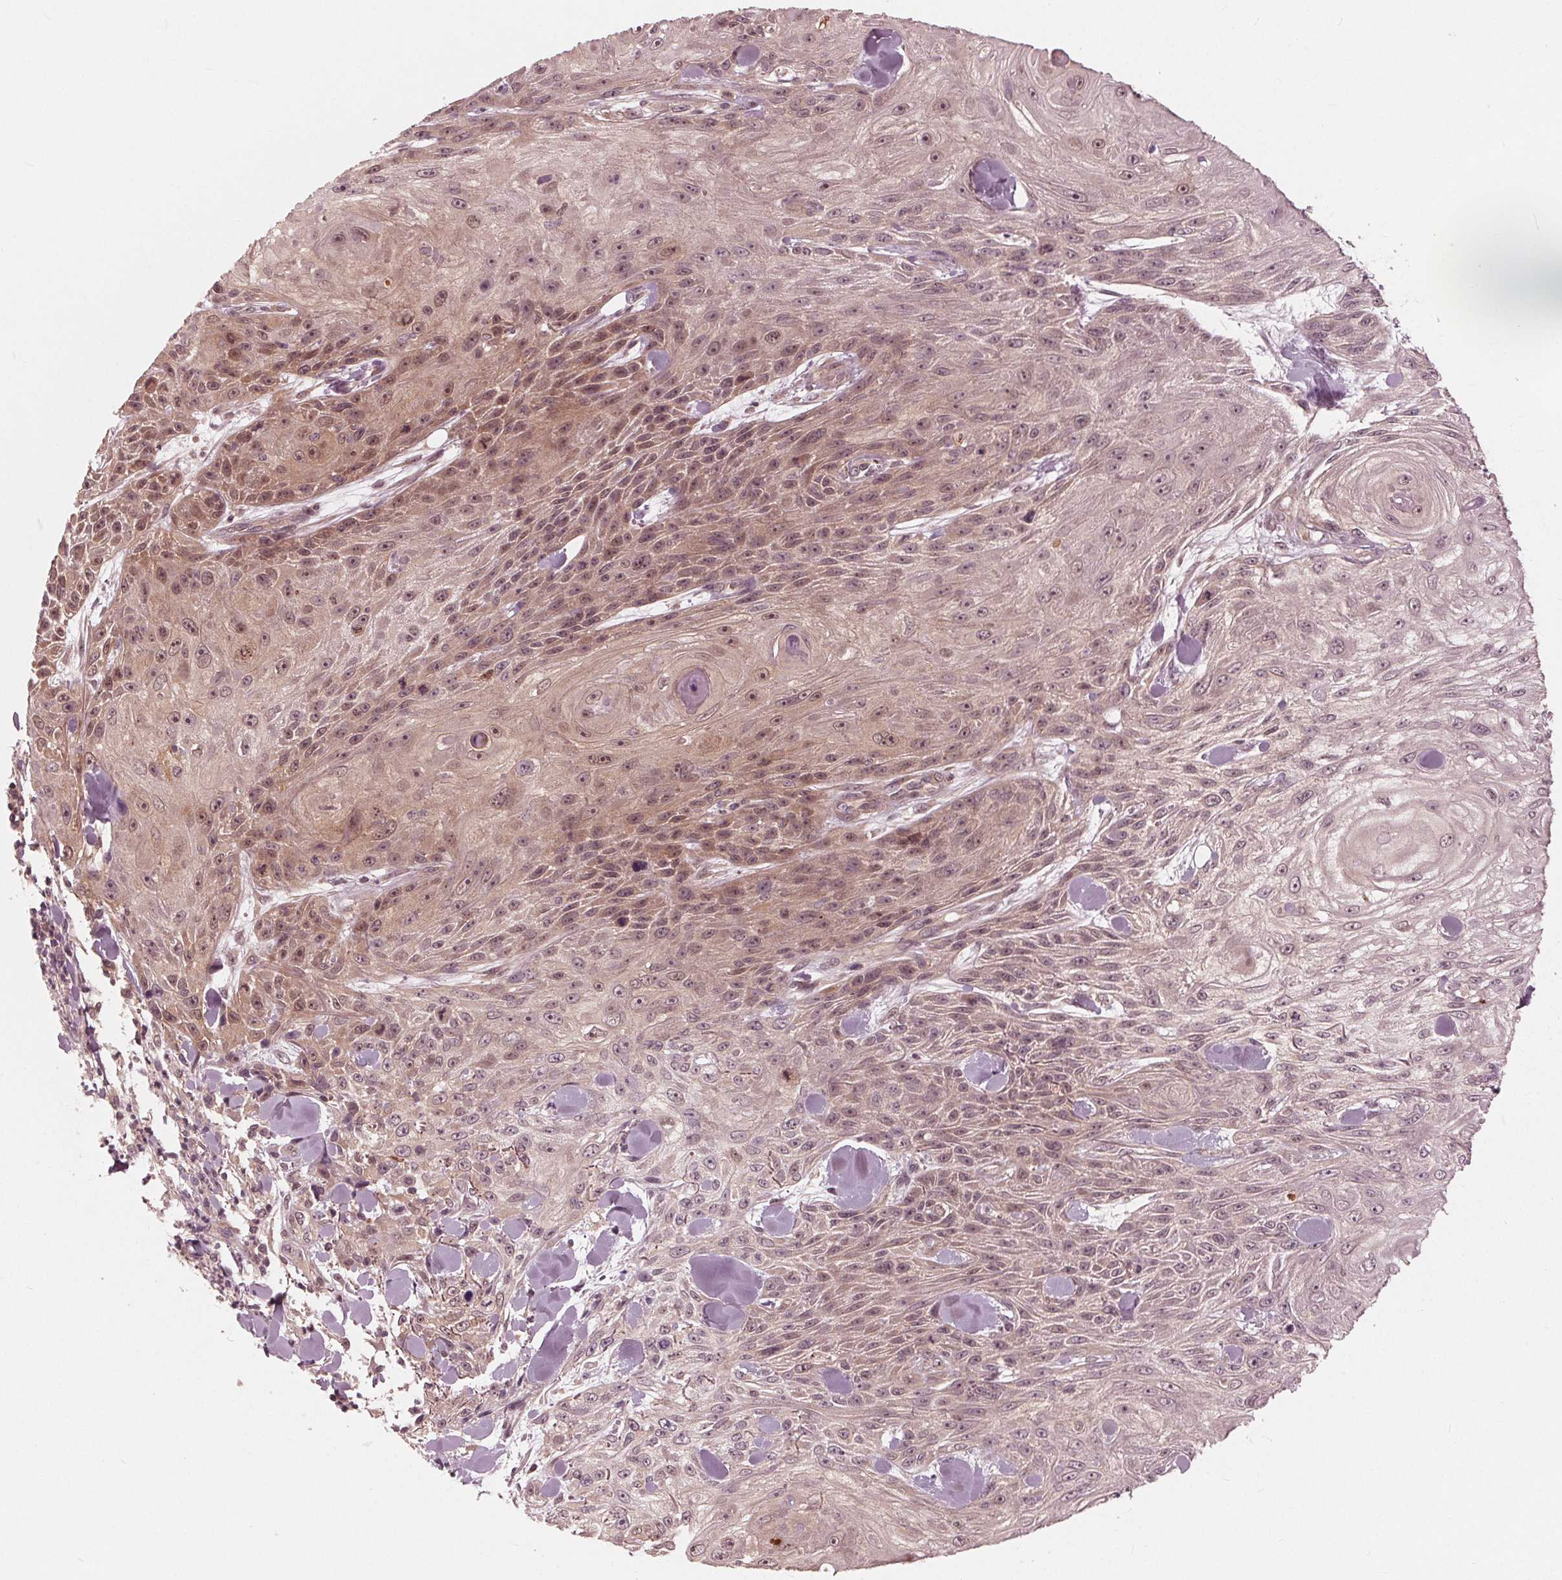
{"staining": {"intensity": "weak", "quantity": ">75%", "location": "cytoplasmic/membranous,nuclear"}, "tissue": "skin cancer", "cell_type": "Tumor cells", "image_type": "cancer", "snomed": [{"axis": "morphology", "description": "Squamous cell carcinoma, NOS"}, {"axis": "topography", "description": "Skin"}], "caption": "Immunohistochemical staining of human squamous cell carcinoma (skin) reveals weak cytoplasmic/membranous and nuclear protein expression in about >75% of tumor cells.", "gene": "UBALD1", "patient": {"sex": "male", "age": 88}}